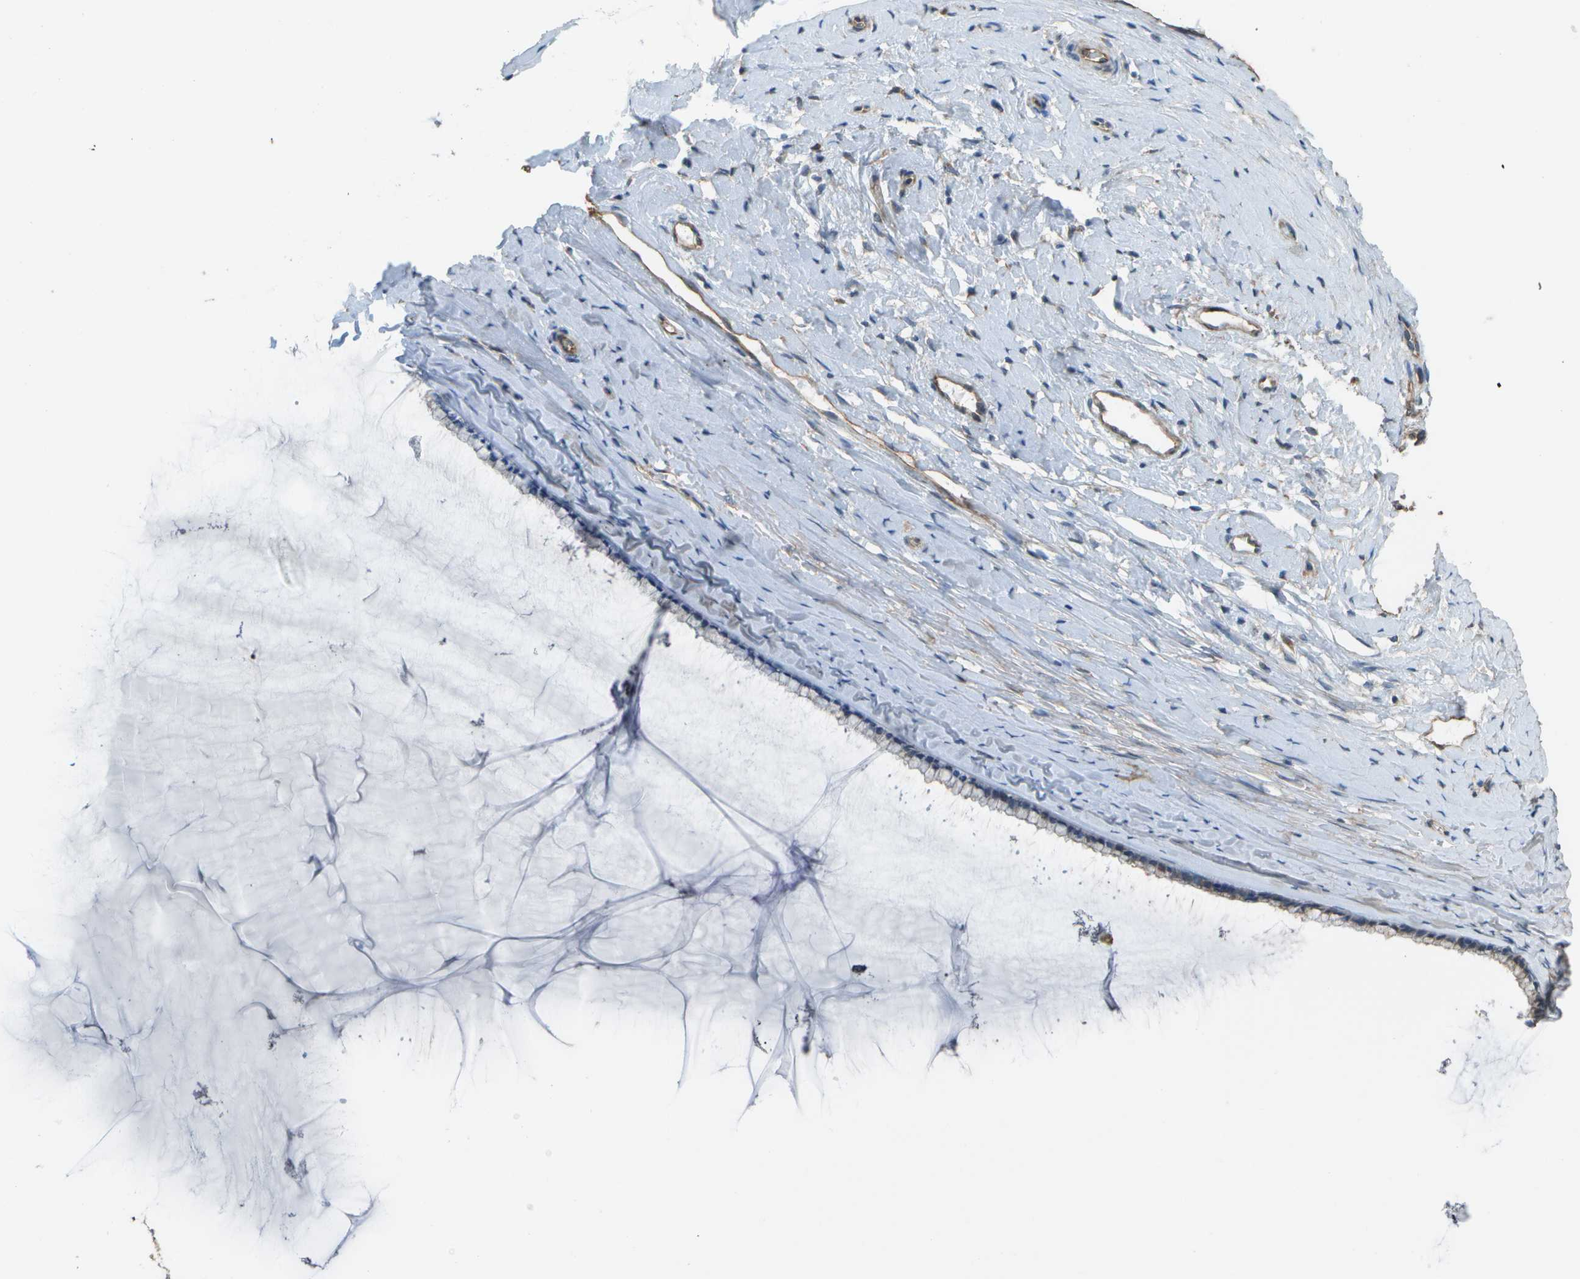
{"staining": {"intensity": "negative", "quantity": "none", "location": "none"}, "tissue": "cervix", "cell_type": "Glandular cells", "image_type": "normal", "snomed": [{"axis": "morphology", "description": "Normal tissue, NOS"}, {"axis": "topography", "description": "Cervix"}], "caption": "Immunohistochemical staining of benign cervix displays no significant positivity in glandular cells.", "gene": "CLNS1A", "patient": {"sex": "female", "age": 39}}